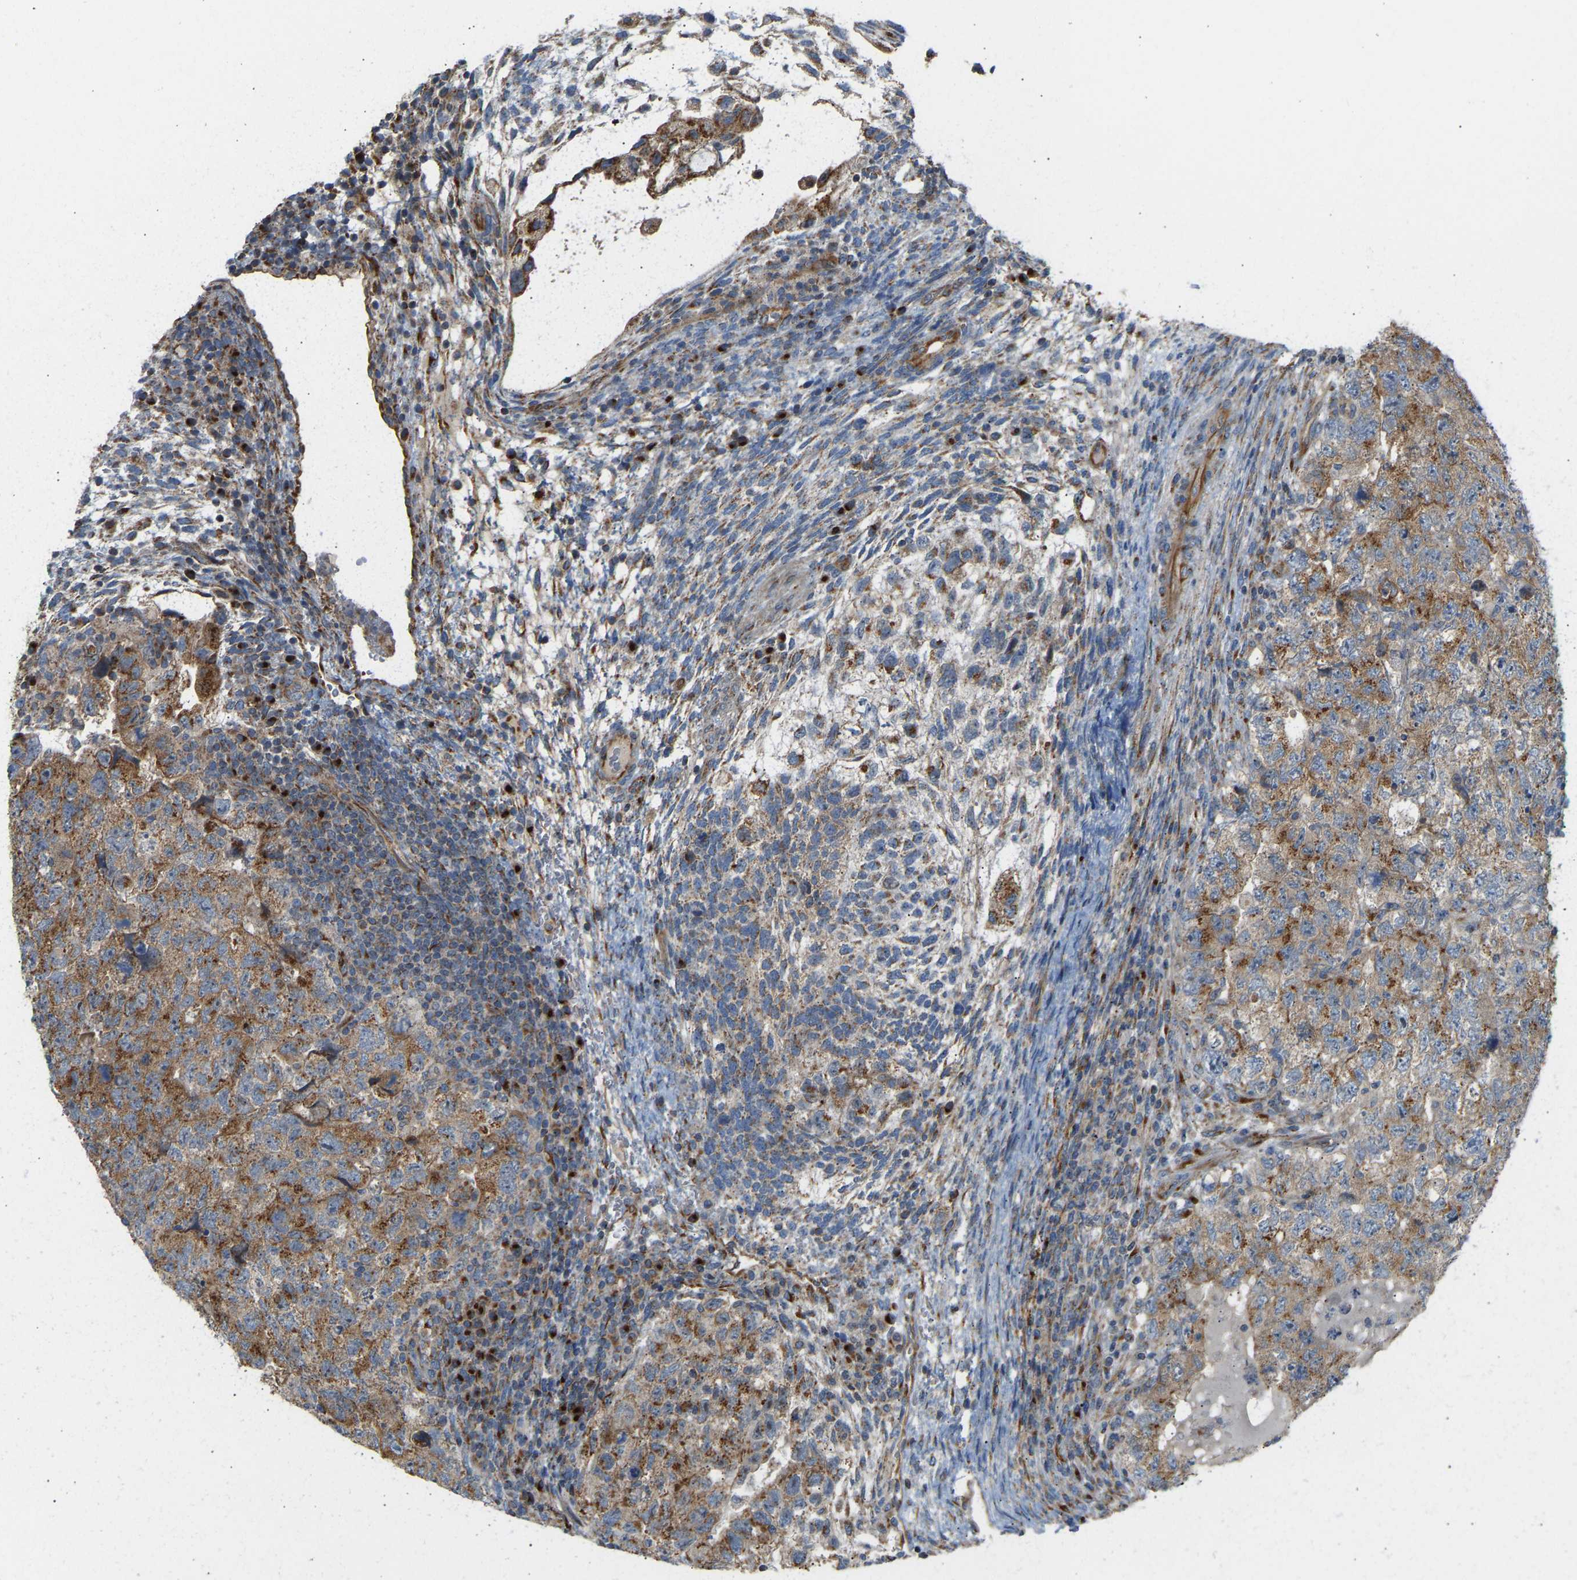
{"staining": {"intensity": "moderate", "quantity": ">75%", "location": "cytoplasmic/membranous"}, "tissue": "testis cancer", "cell_type": "Tumor cells", "image_type": "cancer", "snomed": [{"axis": "morphology", "description": "Carcinoma, Embryonal, NOS"}, {"axis": "topography", "description": "Testis"}], "caption": "This photomicrograph displays testis embryonal carcinoma stained with immunohistochemistry to label a protein in brown. The cytoplasmic/membranous of tumor cells show moderate positivity for the protein. Nuclei are counter-stained blue.", "gene": "YIPF2", "patient": {"sex": "male", "age": 36}}